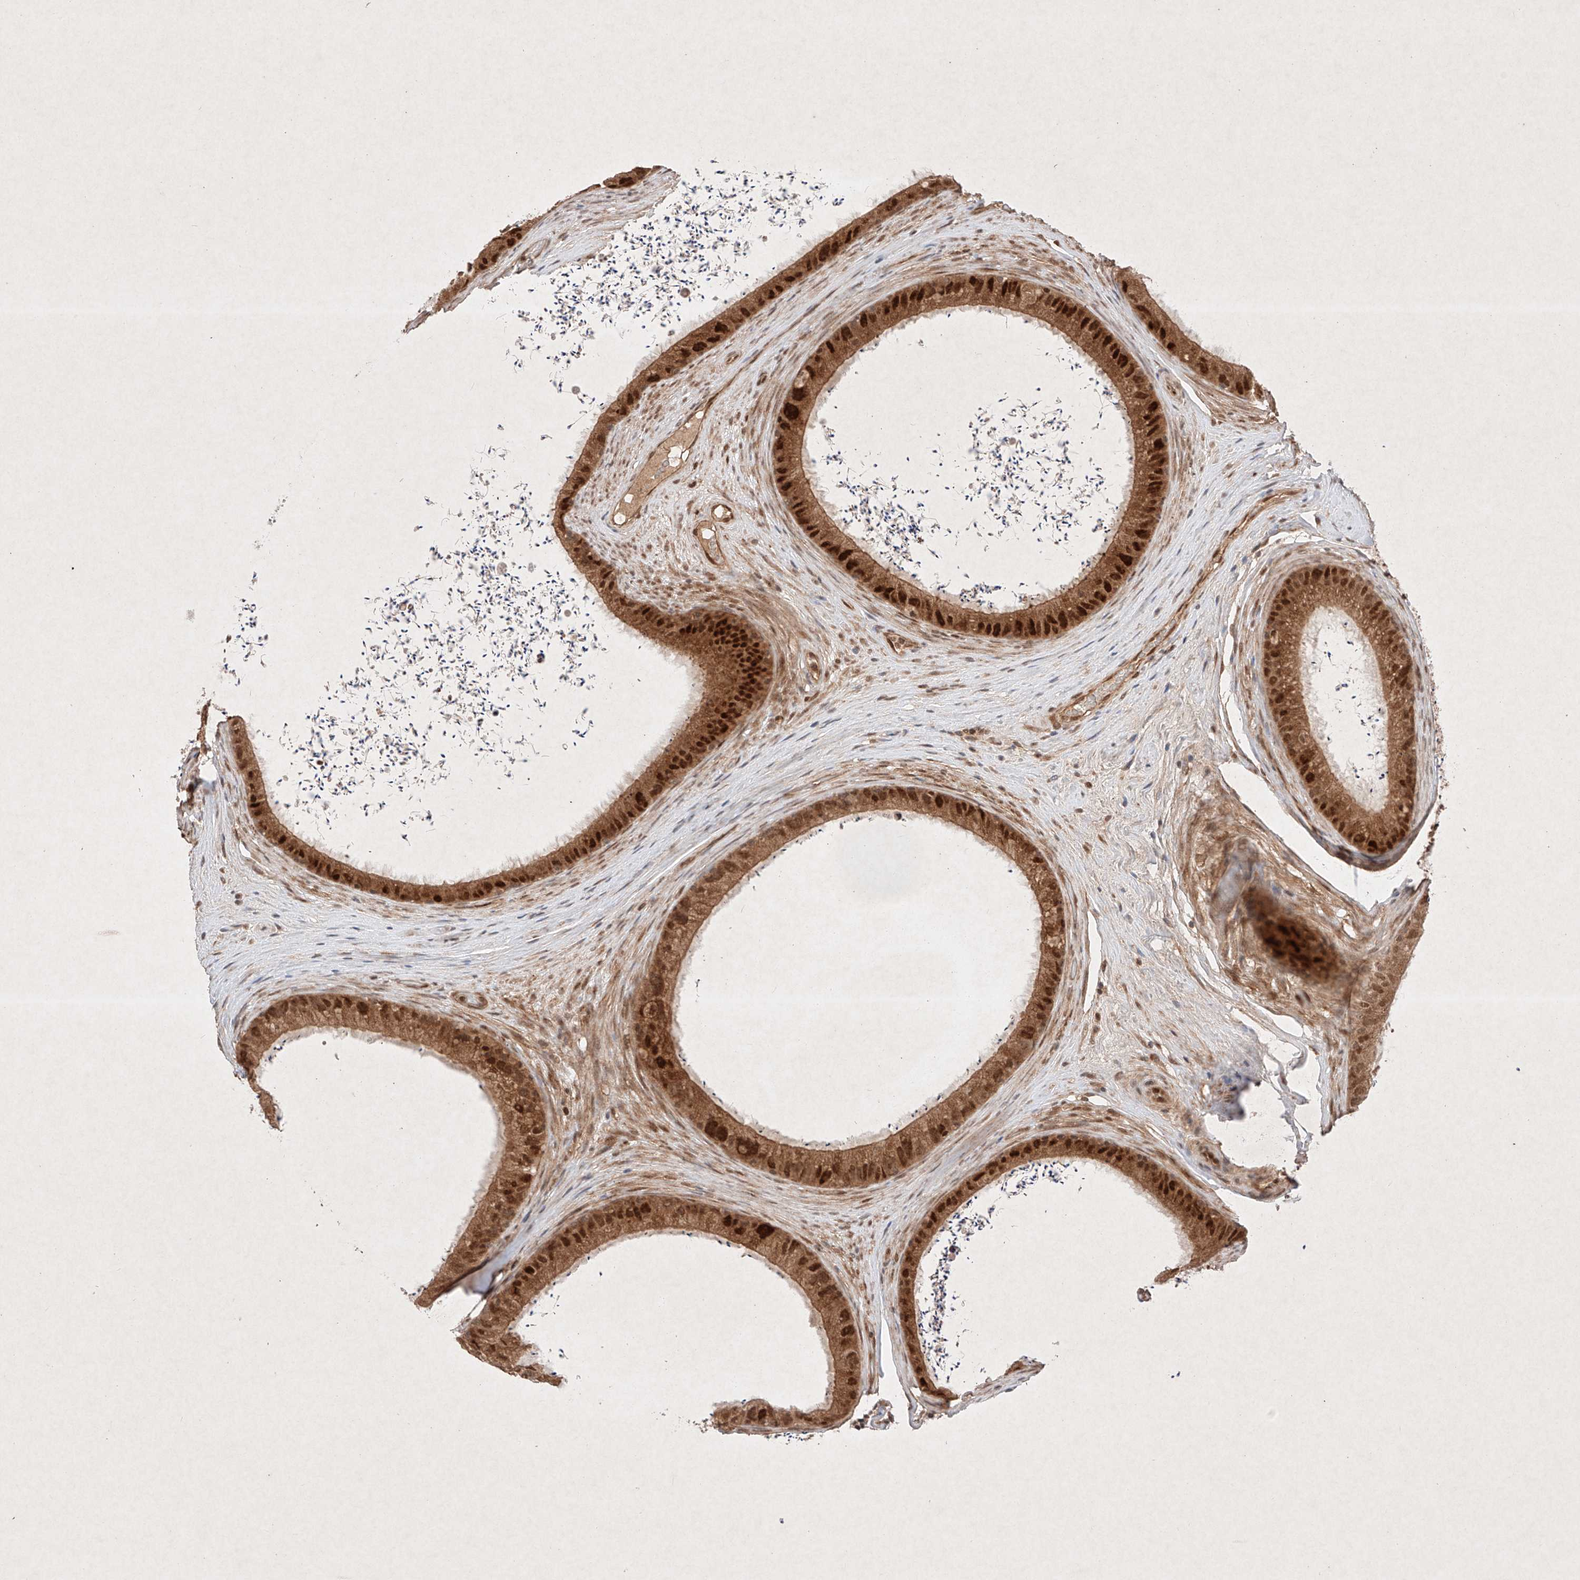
{"staining": {"intensity": "strong", "quantity": ">75%", "location": "cytoplasmic/membranous,nuclear"}, "tissue": "epididymis", "cell_type": "Glandular cells", "image_type": "normal", "snomed": [{"axis": "morphology", "description": "Normal tissue, NOS"}, {"axis": "topography", "description": "Epididymis, spermatic cord, NOS"}], "caption": "This photomicrograph displays IHC staining of normal human epididymis, with high strong cytoplasmic/membranous,nuclear positivity in about >75% of glandular cells.", "gene": "RNF31", "patient": {"sex": "male", "age": 50}}